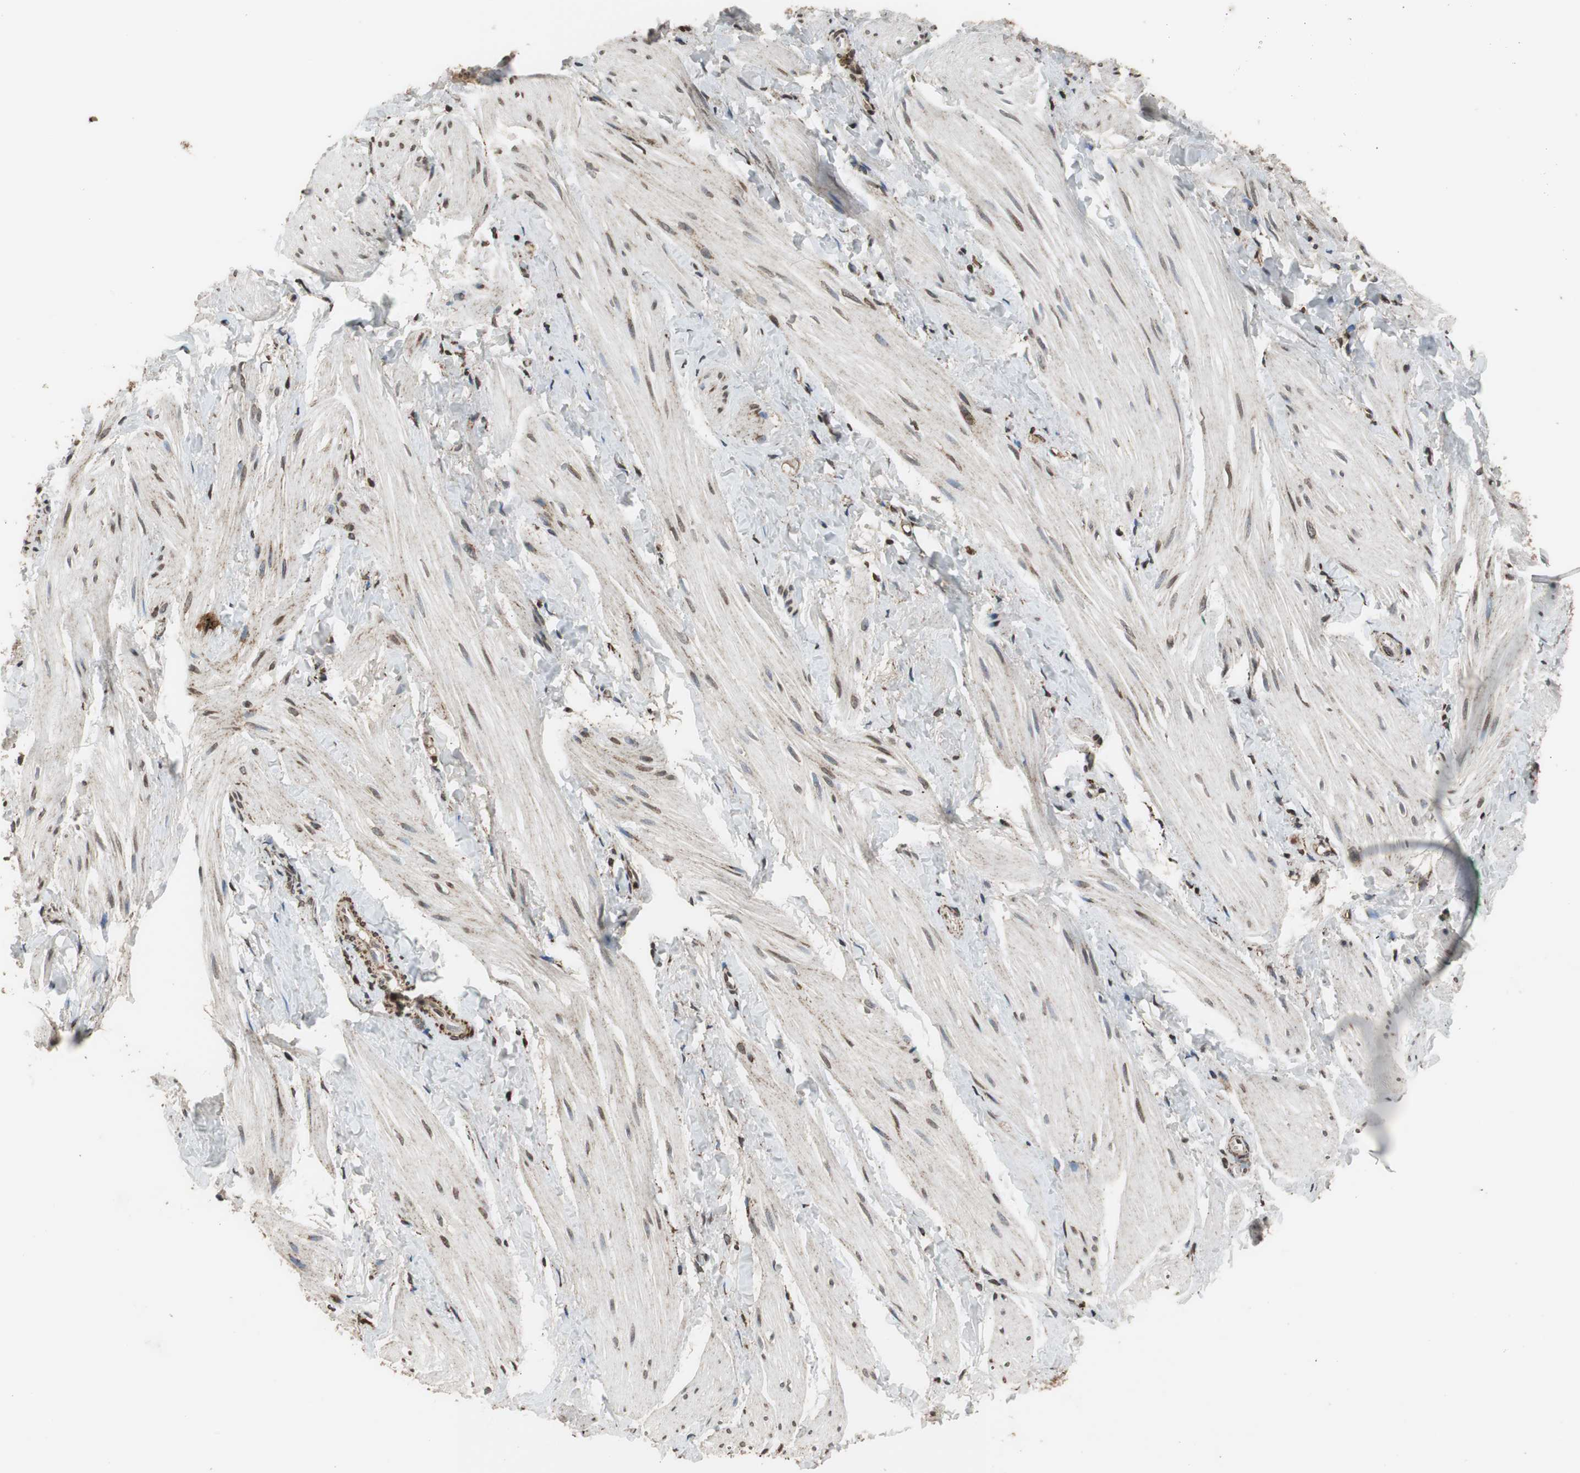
{"staining": {"intensity": "moderate", "quantity": ">75%", "location": "cytoplasmic/membranous"}, "tissue": "smooth muscle", "cell_type": "Smooth muscle cells", "image_type": "normal", "snomed": [{"axis": "morphology", "description": "Normal tissue, NOS"}, {"axis": "topography", "description": "Smooth muscle"}], "caption": "A micrograph of smooth muscle stained for a protein demonstrates moderate cytoplasmic/membranous brown staining in smooth muscle cells.", "gene": "HSPA9", "patient": {"sex": "male", "age": 16}}